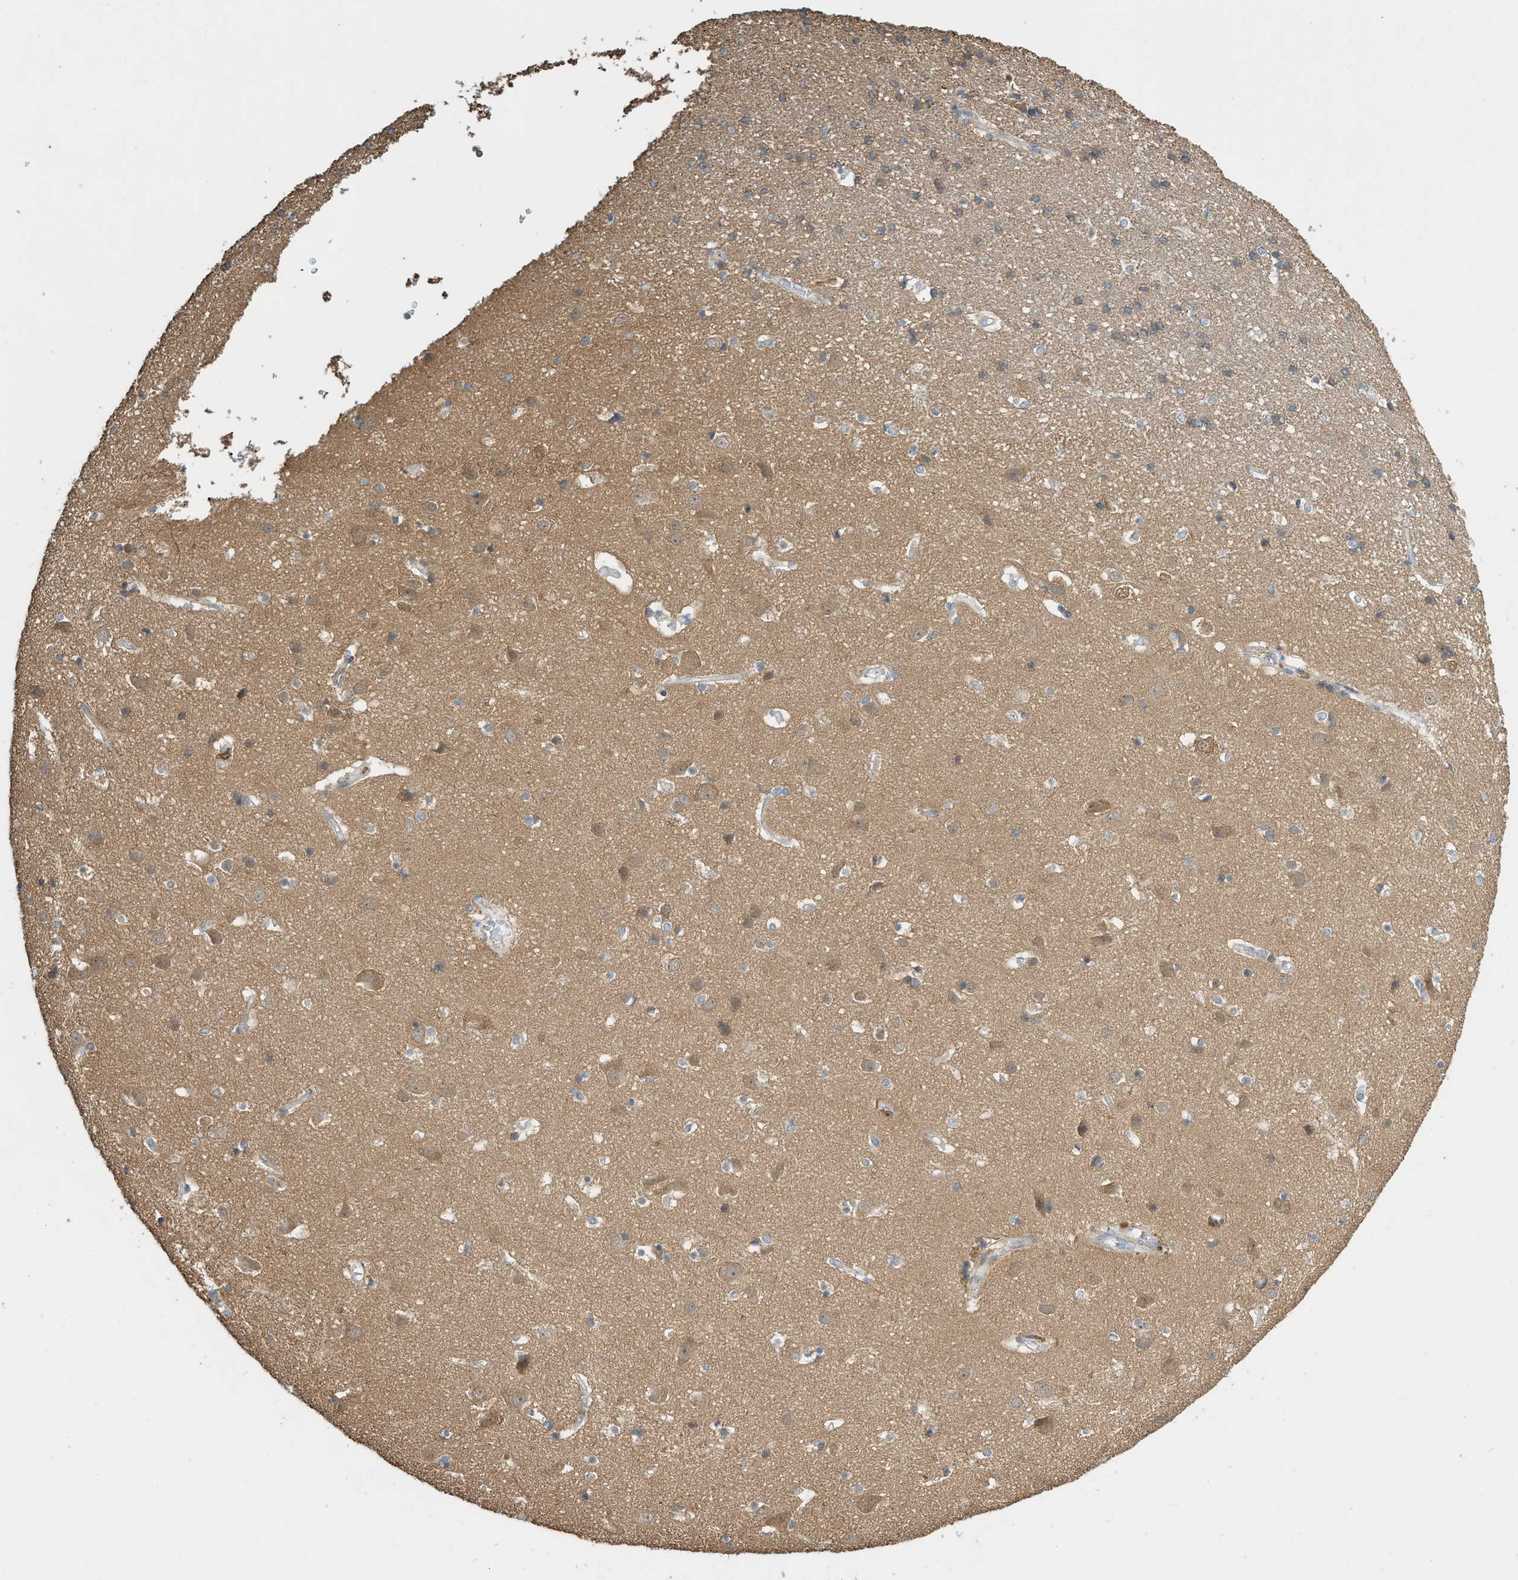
{"staining": {"intensity": "negative", "quantity": "none", "location": "none"}, "tissue": "cerebral cortex", "cell_type": "Endothelial cells", "image_type": "normal", "snomed": [{"axis": "morphology", "description": "Normal tissue, NOS"}, {"axis": "topography", "description": "Cerebral cortex"}], "caption": "Endothelial cells are negative for brown protein staining in unremarkable cerebral cortex. Brightfield microscopy of immunohistochemistry stained with DAB (3,3'-diaminobenzidine) (brown) and hematoxylin (blue), captured at high magnification.", "gene": "OFD1", "patient": {"sex": "male", "age": 54}}